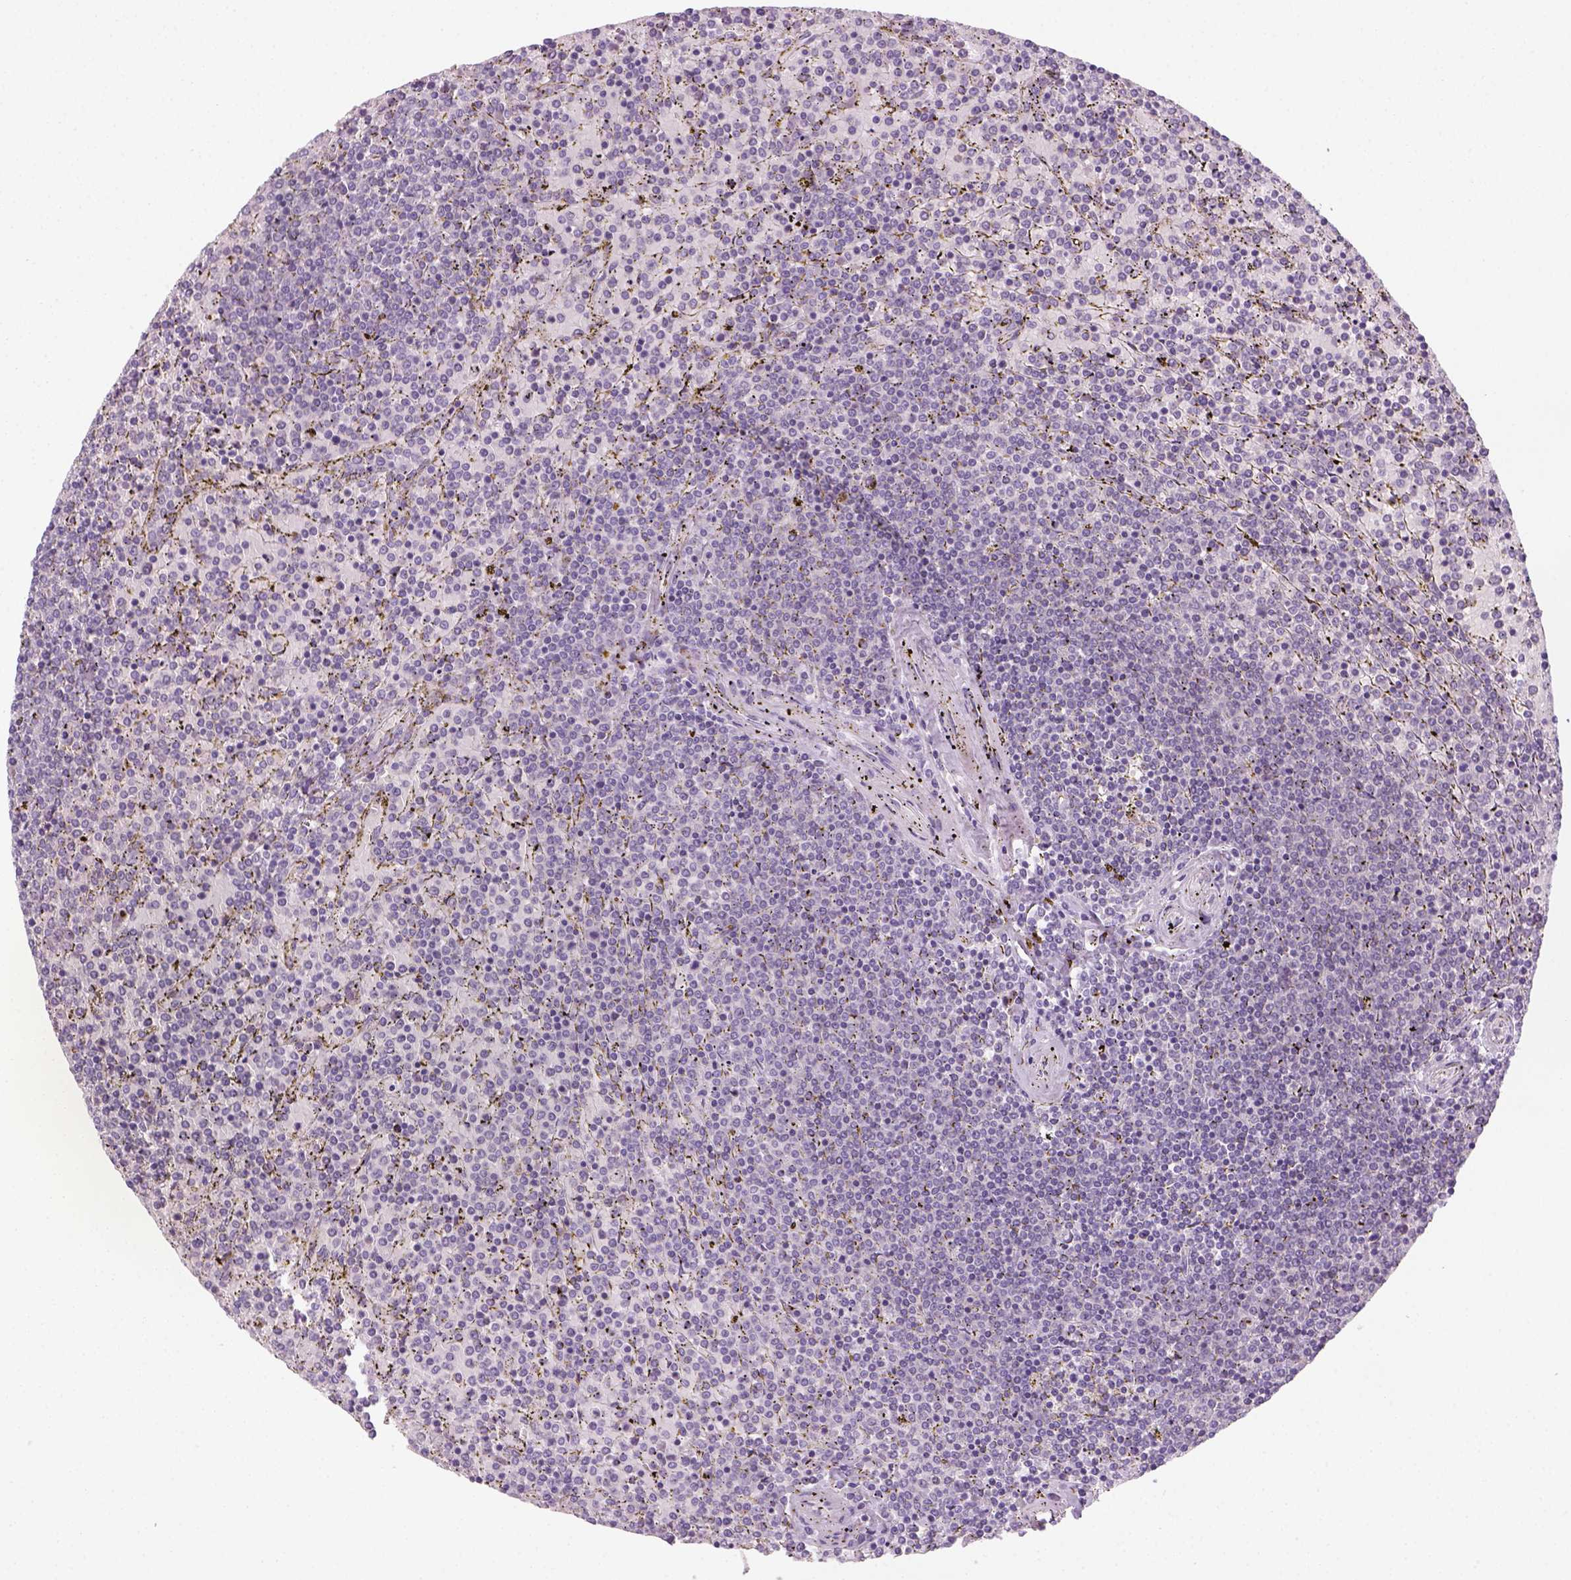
{"staining": {"intensity": "negative", "quantity": "none", "location": "none"}, "tissue": "lymphoma", "cell_type": "Tumor cells", "image_type": "cancer", "snomed": [{"axis": "morphology", "description": "Malignant lymphoma, non-Hodgkin's type, Low grade"}, {"axis": "topography", "description": "Spleen"}], "caption": "Immunohistochemistry micrograph of human lymphoma stained for a protein (brown), which shows no staining in tumor cells. Brightfield microscopy of immunohistochemistry (IHC) stained with DAB (brown) and hematoxylin (blue), captured at high magnification.", "gene": "GFI1B", "patient": {"sex": "female", "age": 77}}